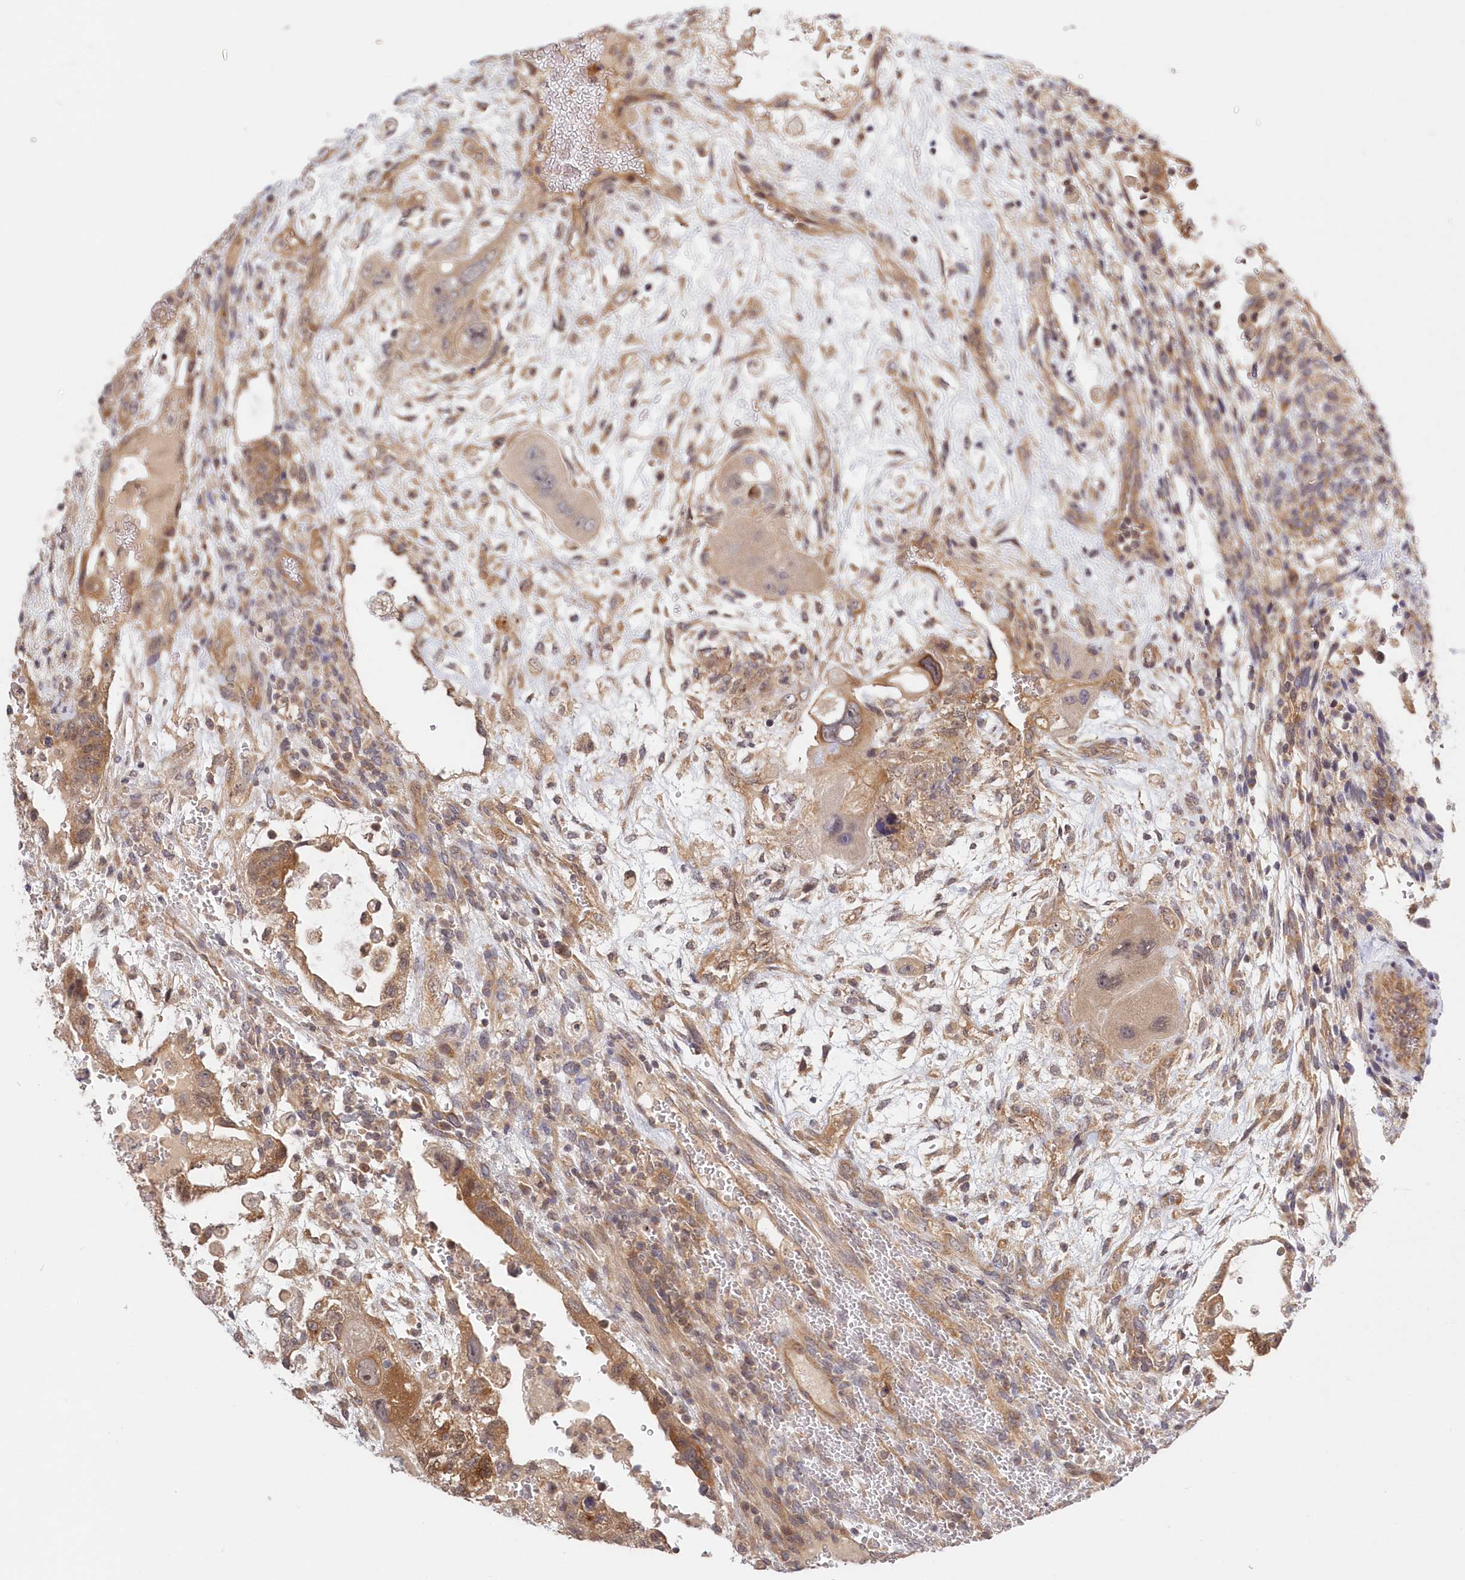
{"staining": {"intensity": "moderate", "quantity": ">75%", "location": "cytoplasmic/membranous"}, "tissue": "testis cancer", "cell_type": "Tumor cells", "image_type": "cancer", "snomed": [{"axis": "morphology", "description": "Carcinoma, Embryonal, NOS"}, {"axis": "topography", "description": "Testis"}], "caption": "Tumor cells display medium levels of moderate cytoplasmic/membranous expression in about >75% of cells in testis embryonal carcinoma.", "gene": "KATNA1", "patient": {"sex": "male", "age": 36}}